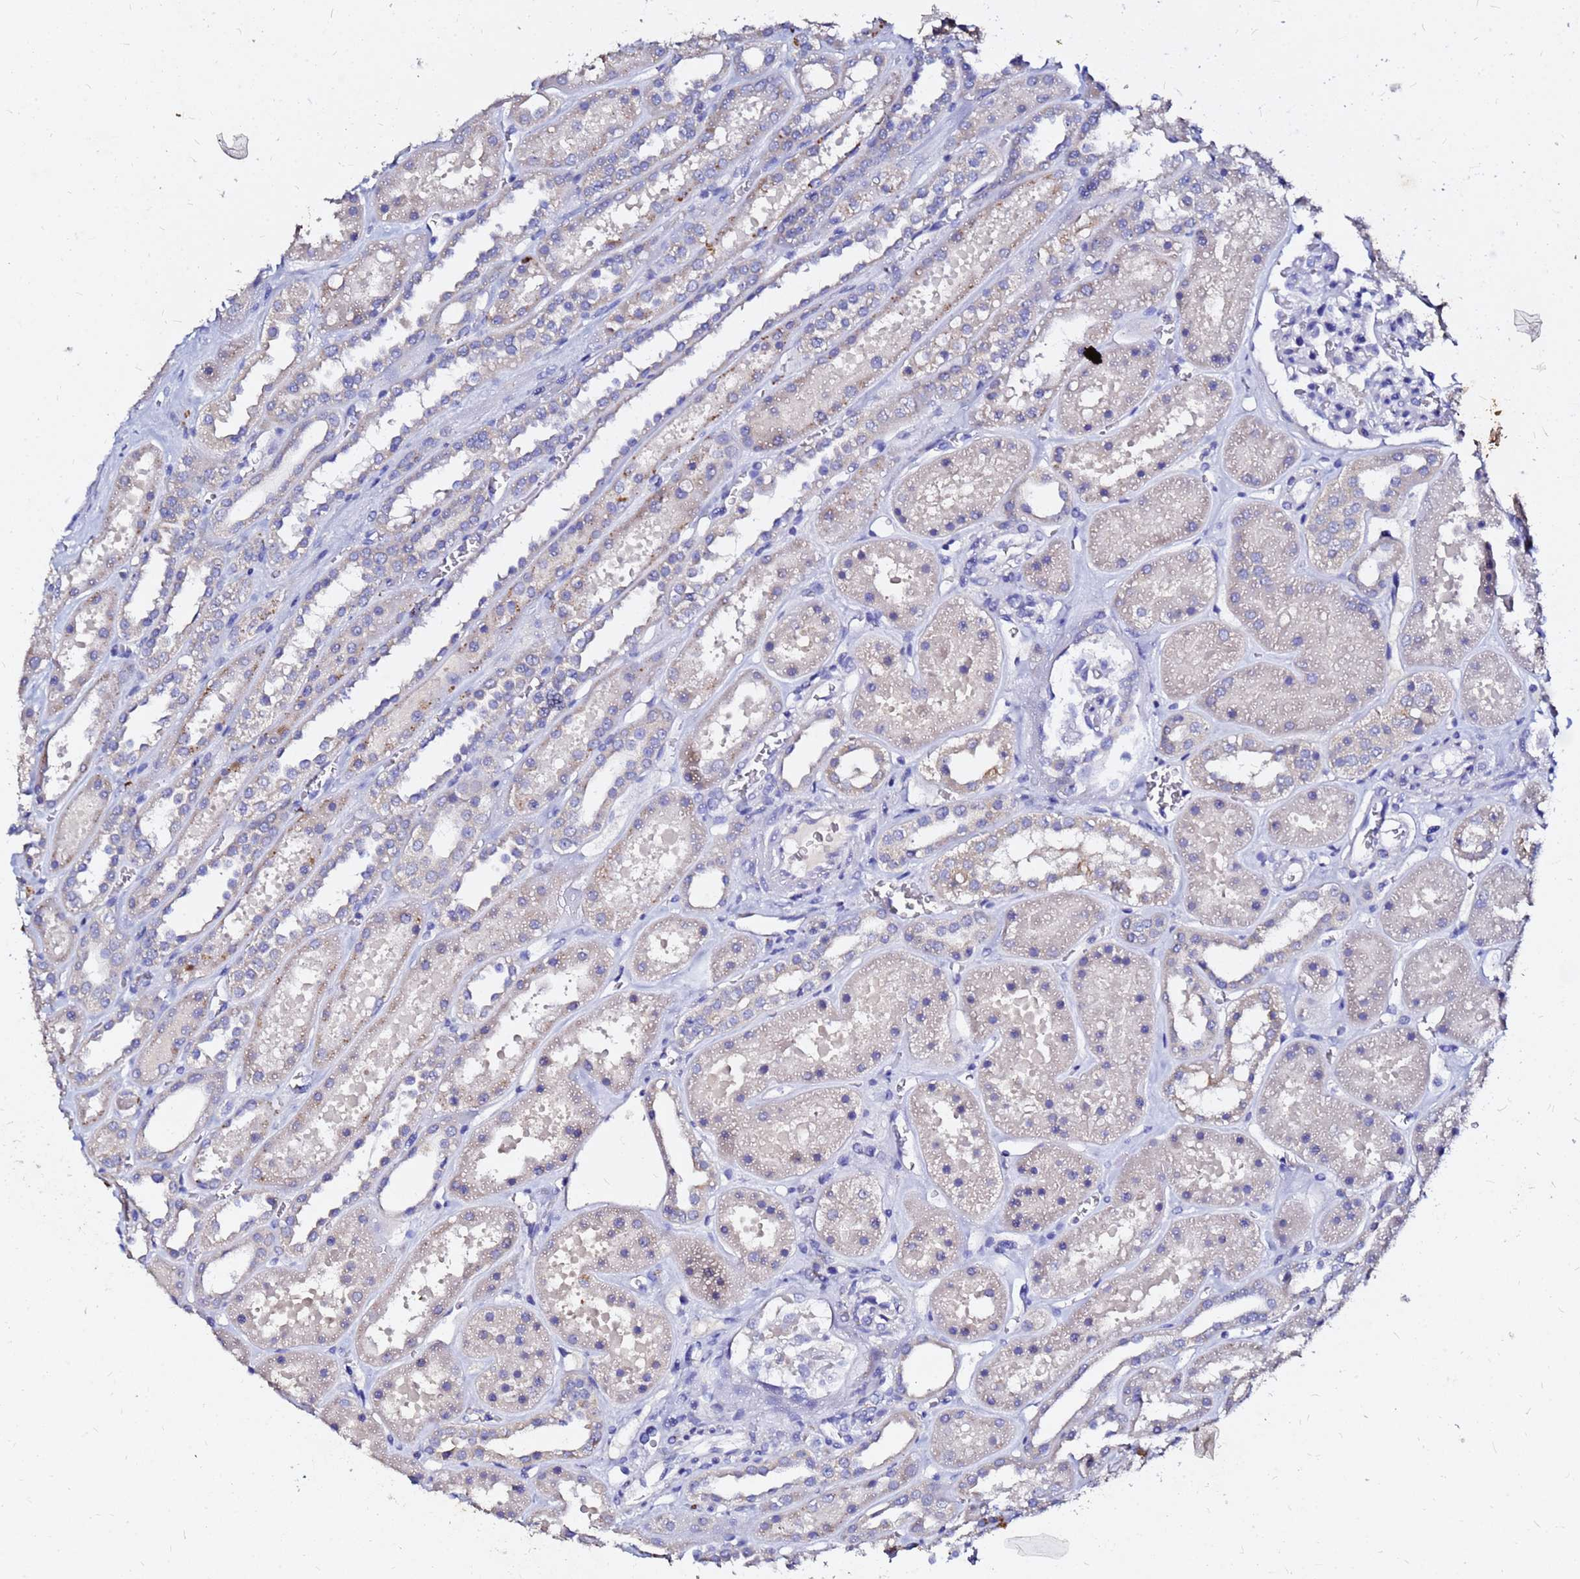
{"staining": {"intensity": "negative", "quantity": "none", "location": "none"}, "tissue": "kidney", "cell_type": "Cells in glomeruli", "image_type": "normal", "snomed": [{"axis": "morphology", "description": "Normal tissue, NOS"}, {"axis": "topography", "description": "Kidney"}], "caption": "This is a histopathology image of immunohistochemistry staining of normal kidney, which shows no expression in cells in glomeruli.", "gene": "FAM183A", "patient": {"sex": "female", "age": 41}}